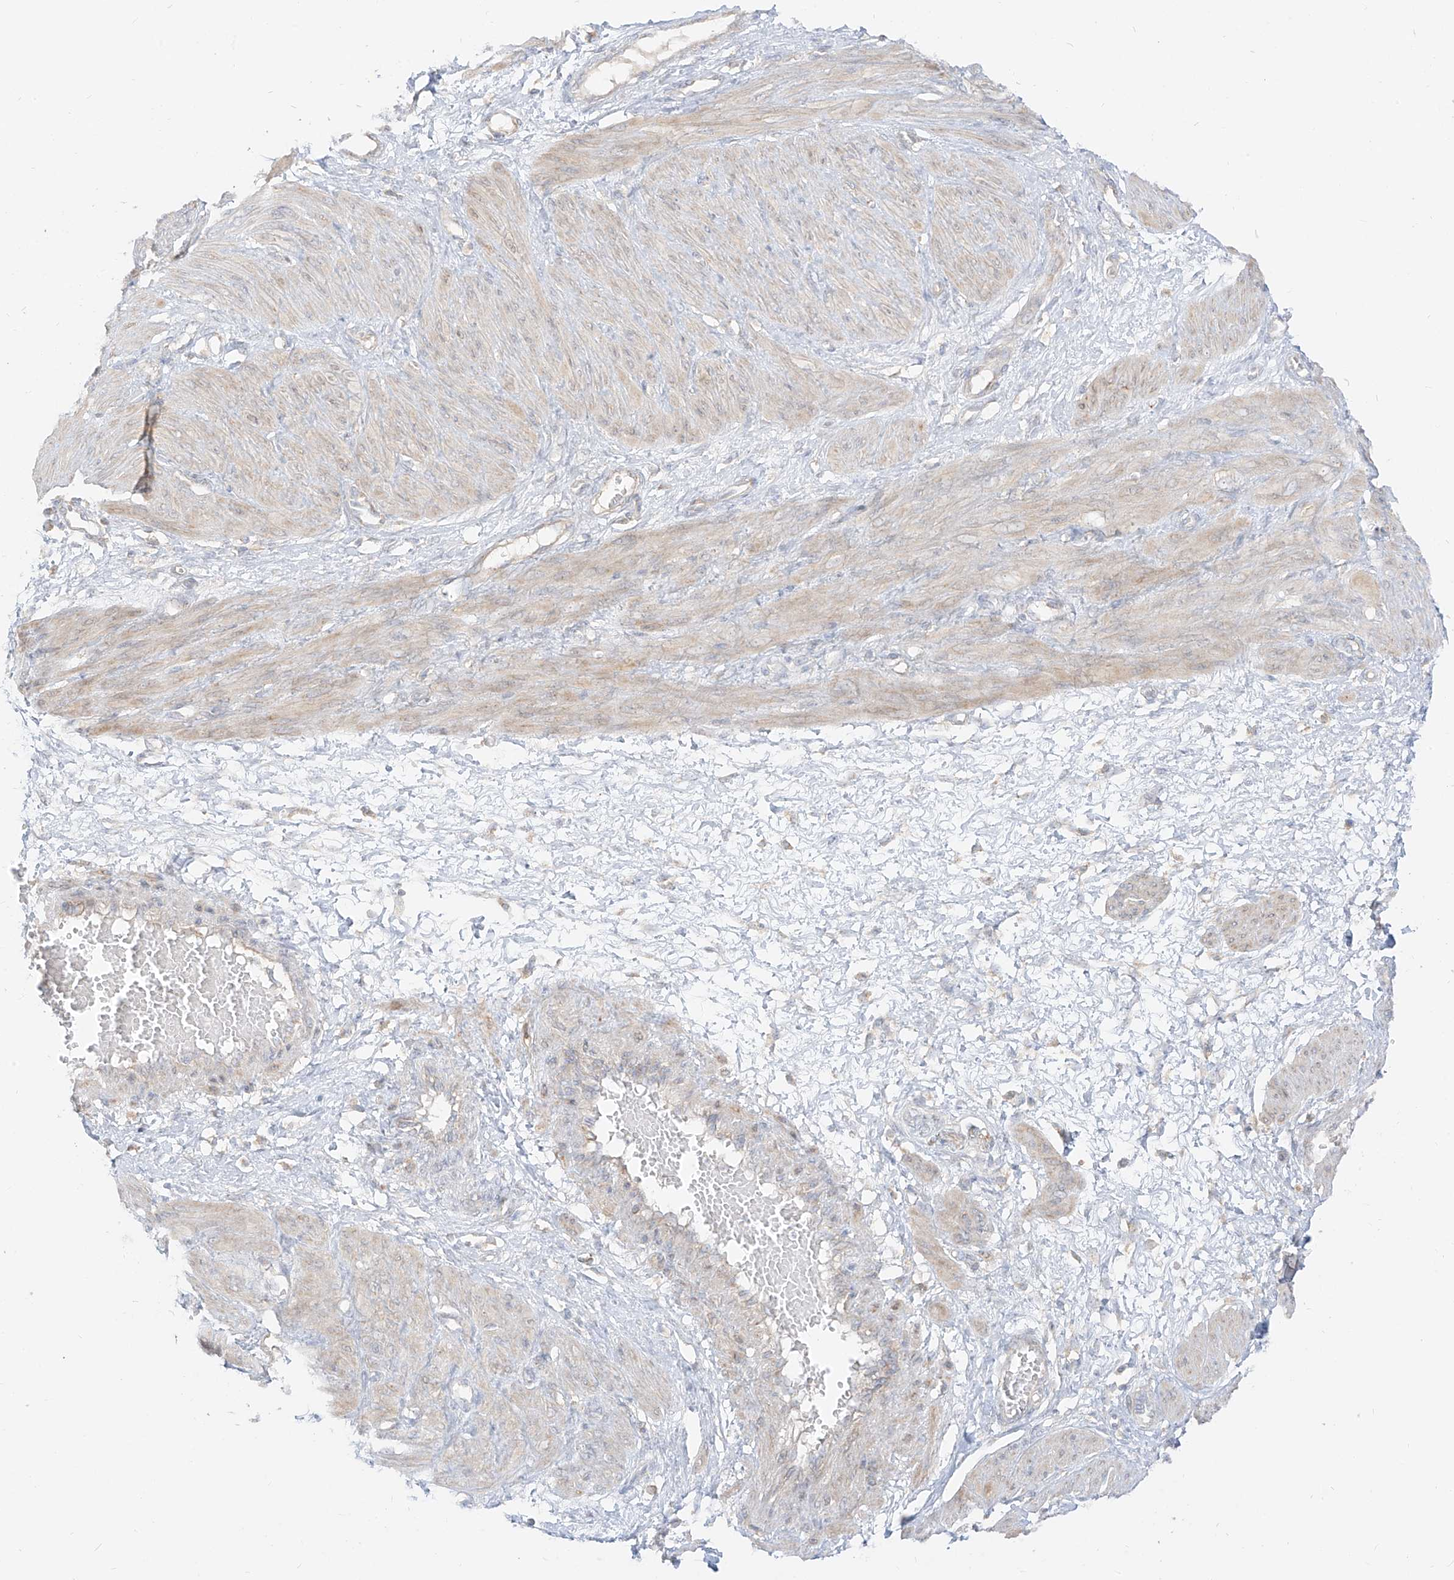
{"staining": {"intensity": "weak", "quantity": "25%-75%", "location": "cytoplasmic/membranous,nuclear"}, "tissue": "smooth muscle", "cell_type": "Smooth muscle cells", "image_type": "normal", "snomed": [{"axis": "morphology", "description": "Normal tissue, NOS"}, {"axis": "topography", "description": "Endometrium"}], "caption": "Brown immunohistochemical staining in benign smooth muscle reveals weak cytoplasmic/membranous,nuclear expression in about 25%-75% of smooth muscle cells. The staining was performed using DAB (3,3'-diaminobenzidine) to visualize the protein expression in brown, while the nuclei were stained in blue with hematoxylin (Magnification: 20x).", "gene": "ZIM3", "patient": {"sex": "female", "age": 33}}